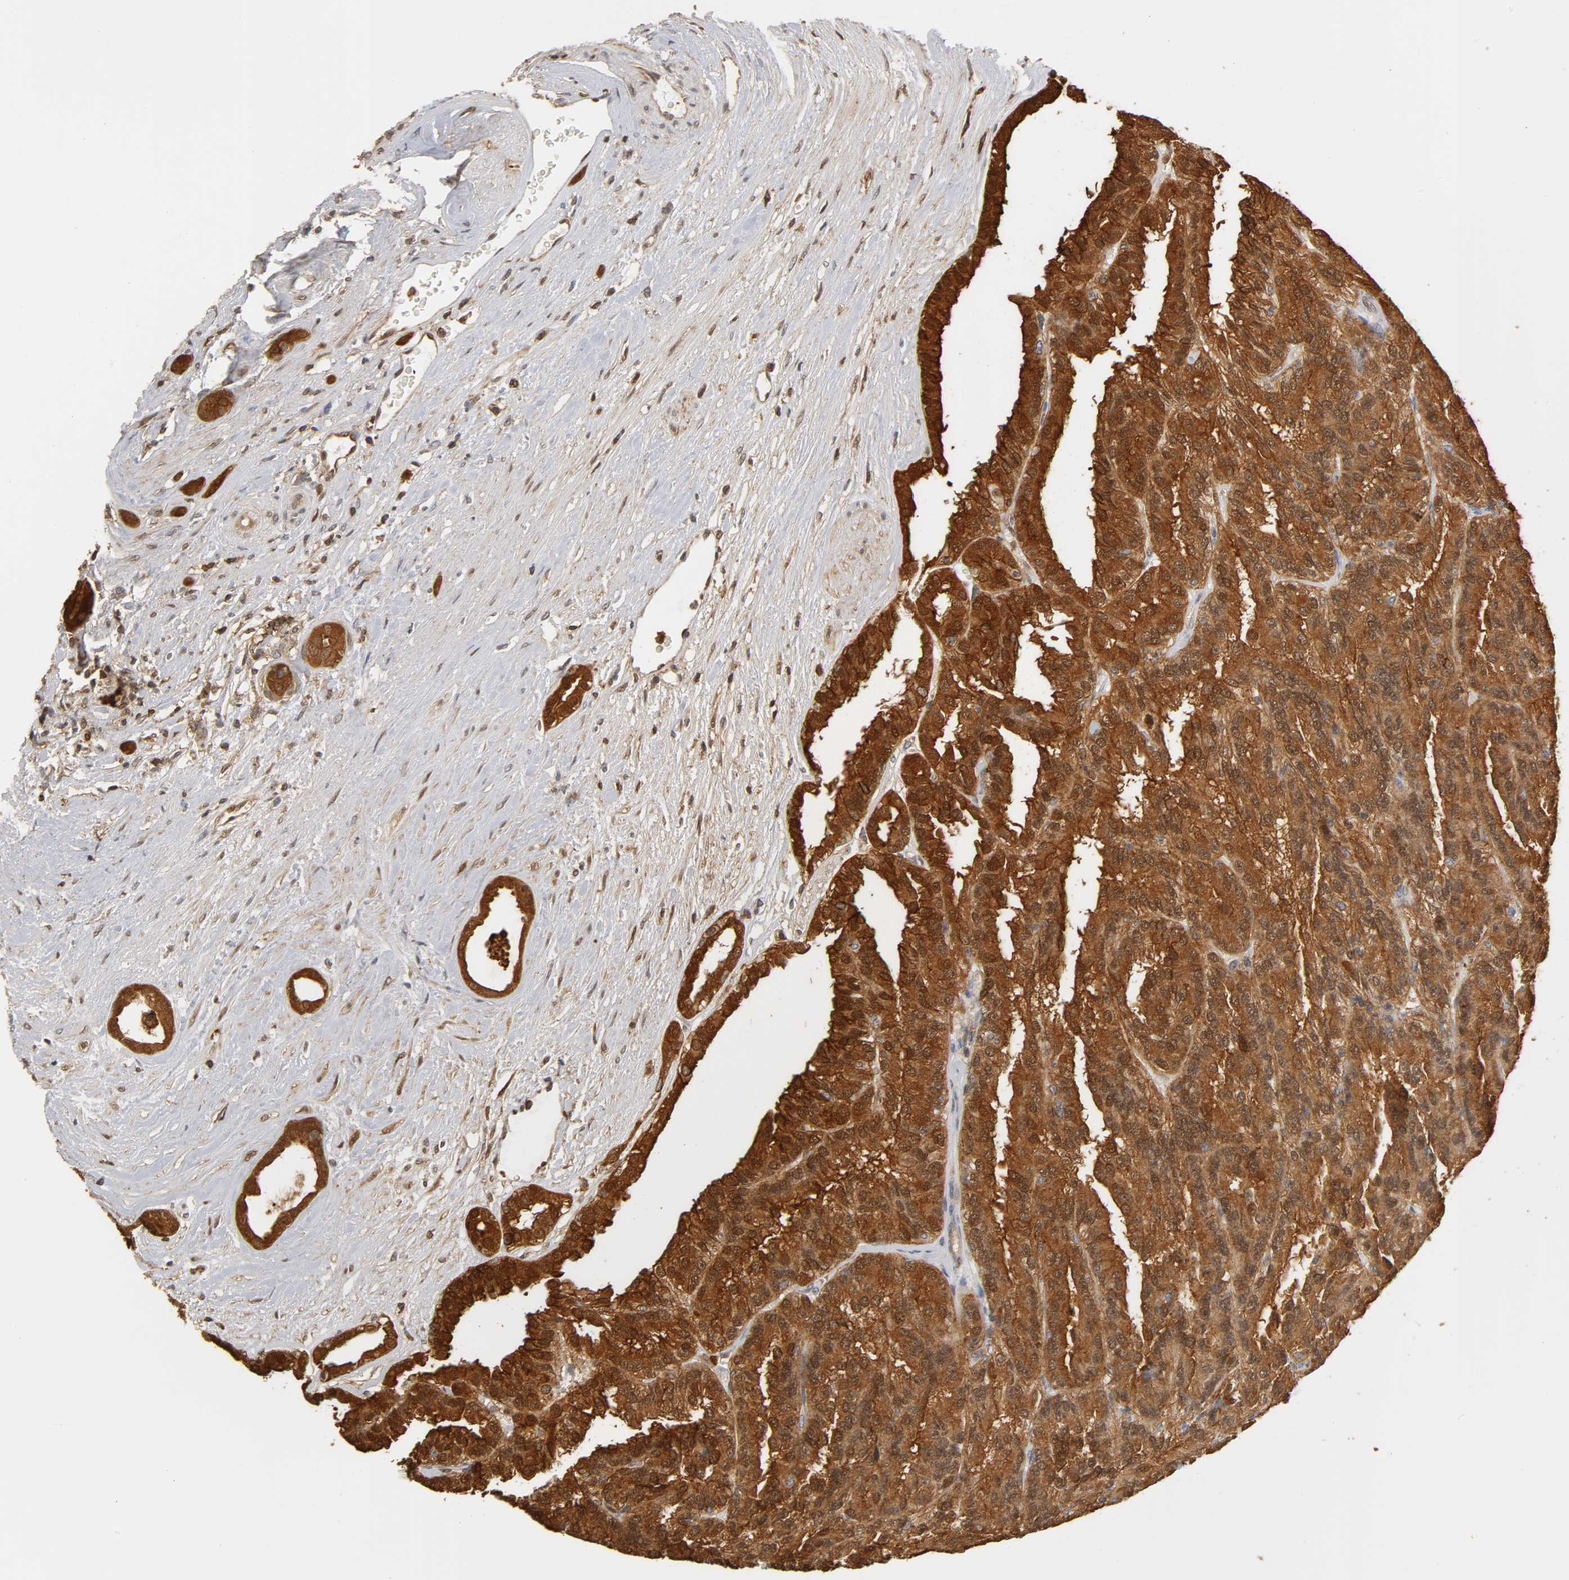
{"staining": {"intensity": "strong", "quantity": ">75%", "location": "cytoplasmic/membranous,nuclear"}, "tissue": "renal cancer", "cell_type": "Tumor cells", "image_type": "cancer", "snomed": [{"axis": "morphology", "description": "Adenocarcinoma, NOS"}, {"axis": "topography", "description": "Kidney"}], "caption": "Human renal adenocarcinoma stained for a protein (brown) exhibits strong cytoplasmic/membranous and nuclear positive staining in about >75% of tumor cells.", "gene": "ANXA11", "patient": {"sex": "male", "age": 46}}